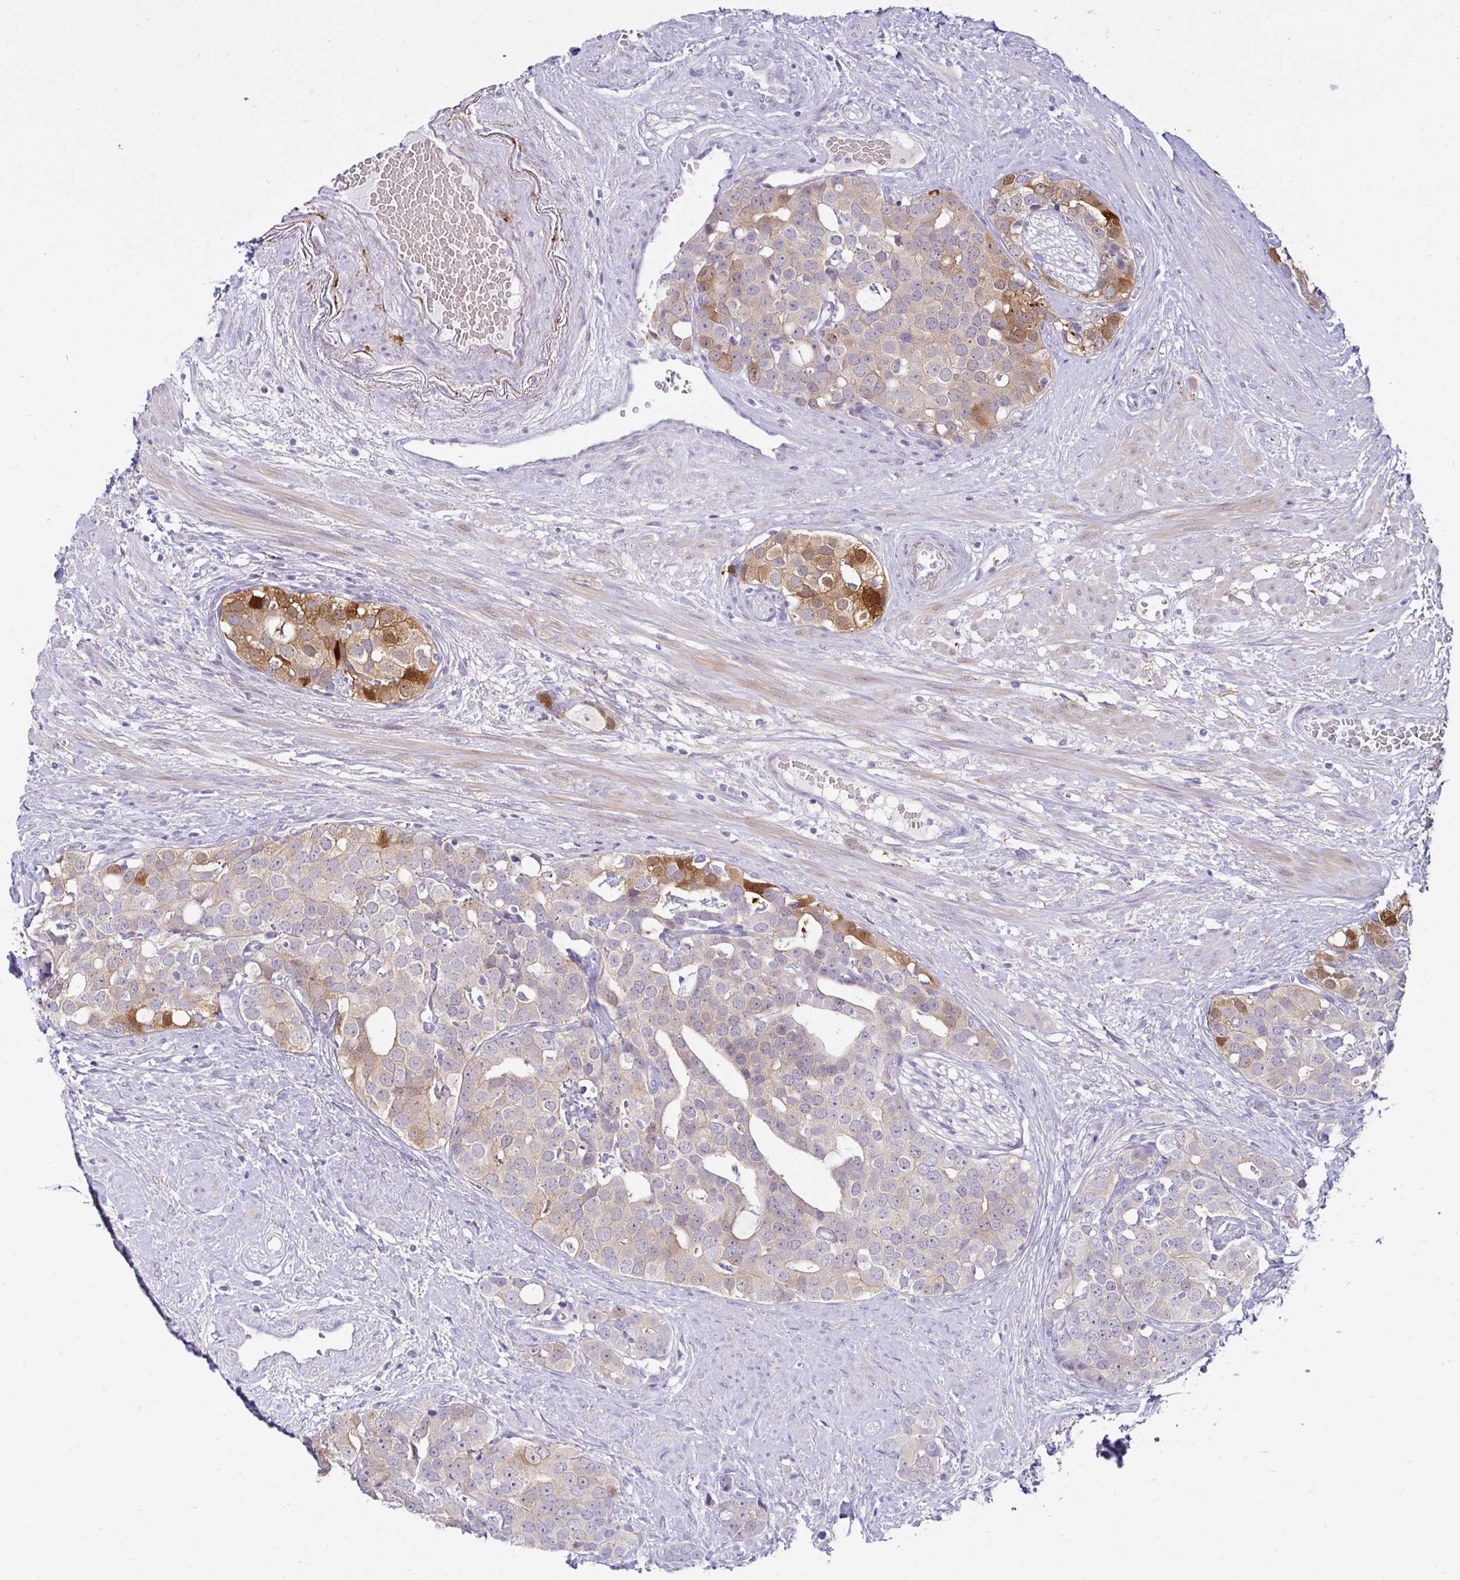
{"staining": {"intensity": "moderate", "quantity": "<25%", "location": "cytoplasmic/membranous"}, "tissue": "prostate cancer", "cell_type": "Tumor cells", "image_type": "cancer", "snomed": [{"axis": "morphology", "description": "Adenocarcinoma, High grade"}, {"axis": "topography", "description": "Prostate"}], "caption": "Protein expression analysis of prostate cancer demonstrates moderate cytoplasmic/membranous staining in about <25% of tumor cells. (Stains: DAB (3,3'-diaminobenzidine) in brown, nuclei in blue, Microscopy: brightfield microscopy at high magnification).", "gene": "MON2", "patient": {"sex": "male", "age": 71}}